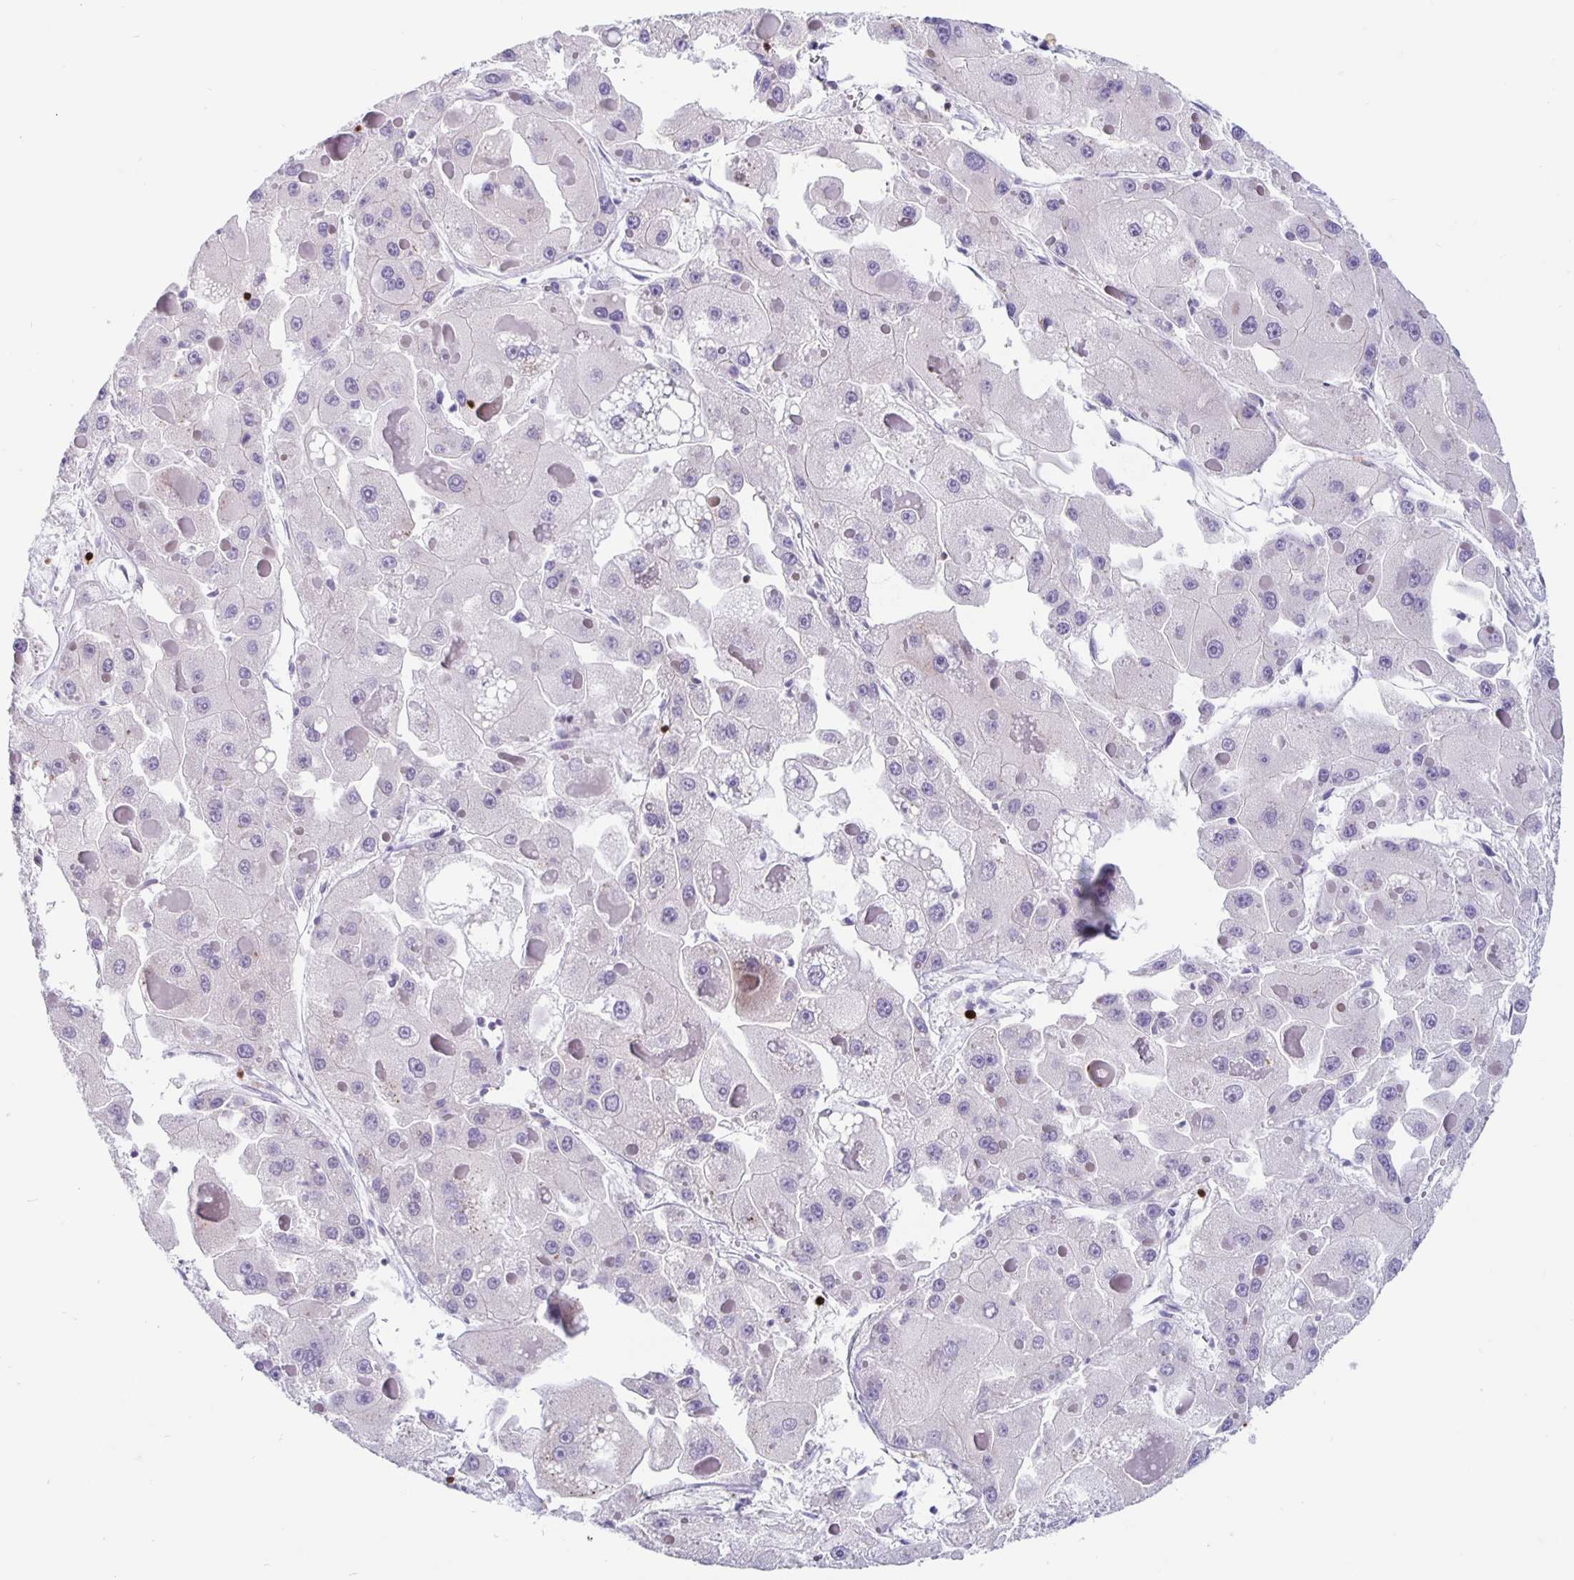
{"staining": {"intensity": "negative", "quantity": "none", "location": "none"}, "tissue": "liver cancer", "cell_type": "Tumor cells", "image_type": "cancer", "snomed": [{"axis": "morphology", "description": "Carcinoma, Hepatocellular, NOS"}, {"axis": "topography", "description": "Liver"}], "caption": "Immunohistochemical staining of liver cancer (hepatocellular carcinoma) displays no significant positivity in tumor cells.", "gene": "GZMK", "patient": {"sex": "female", "age": 73}}